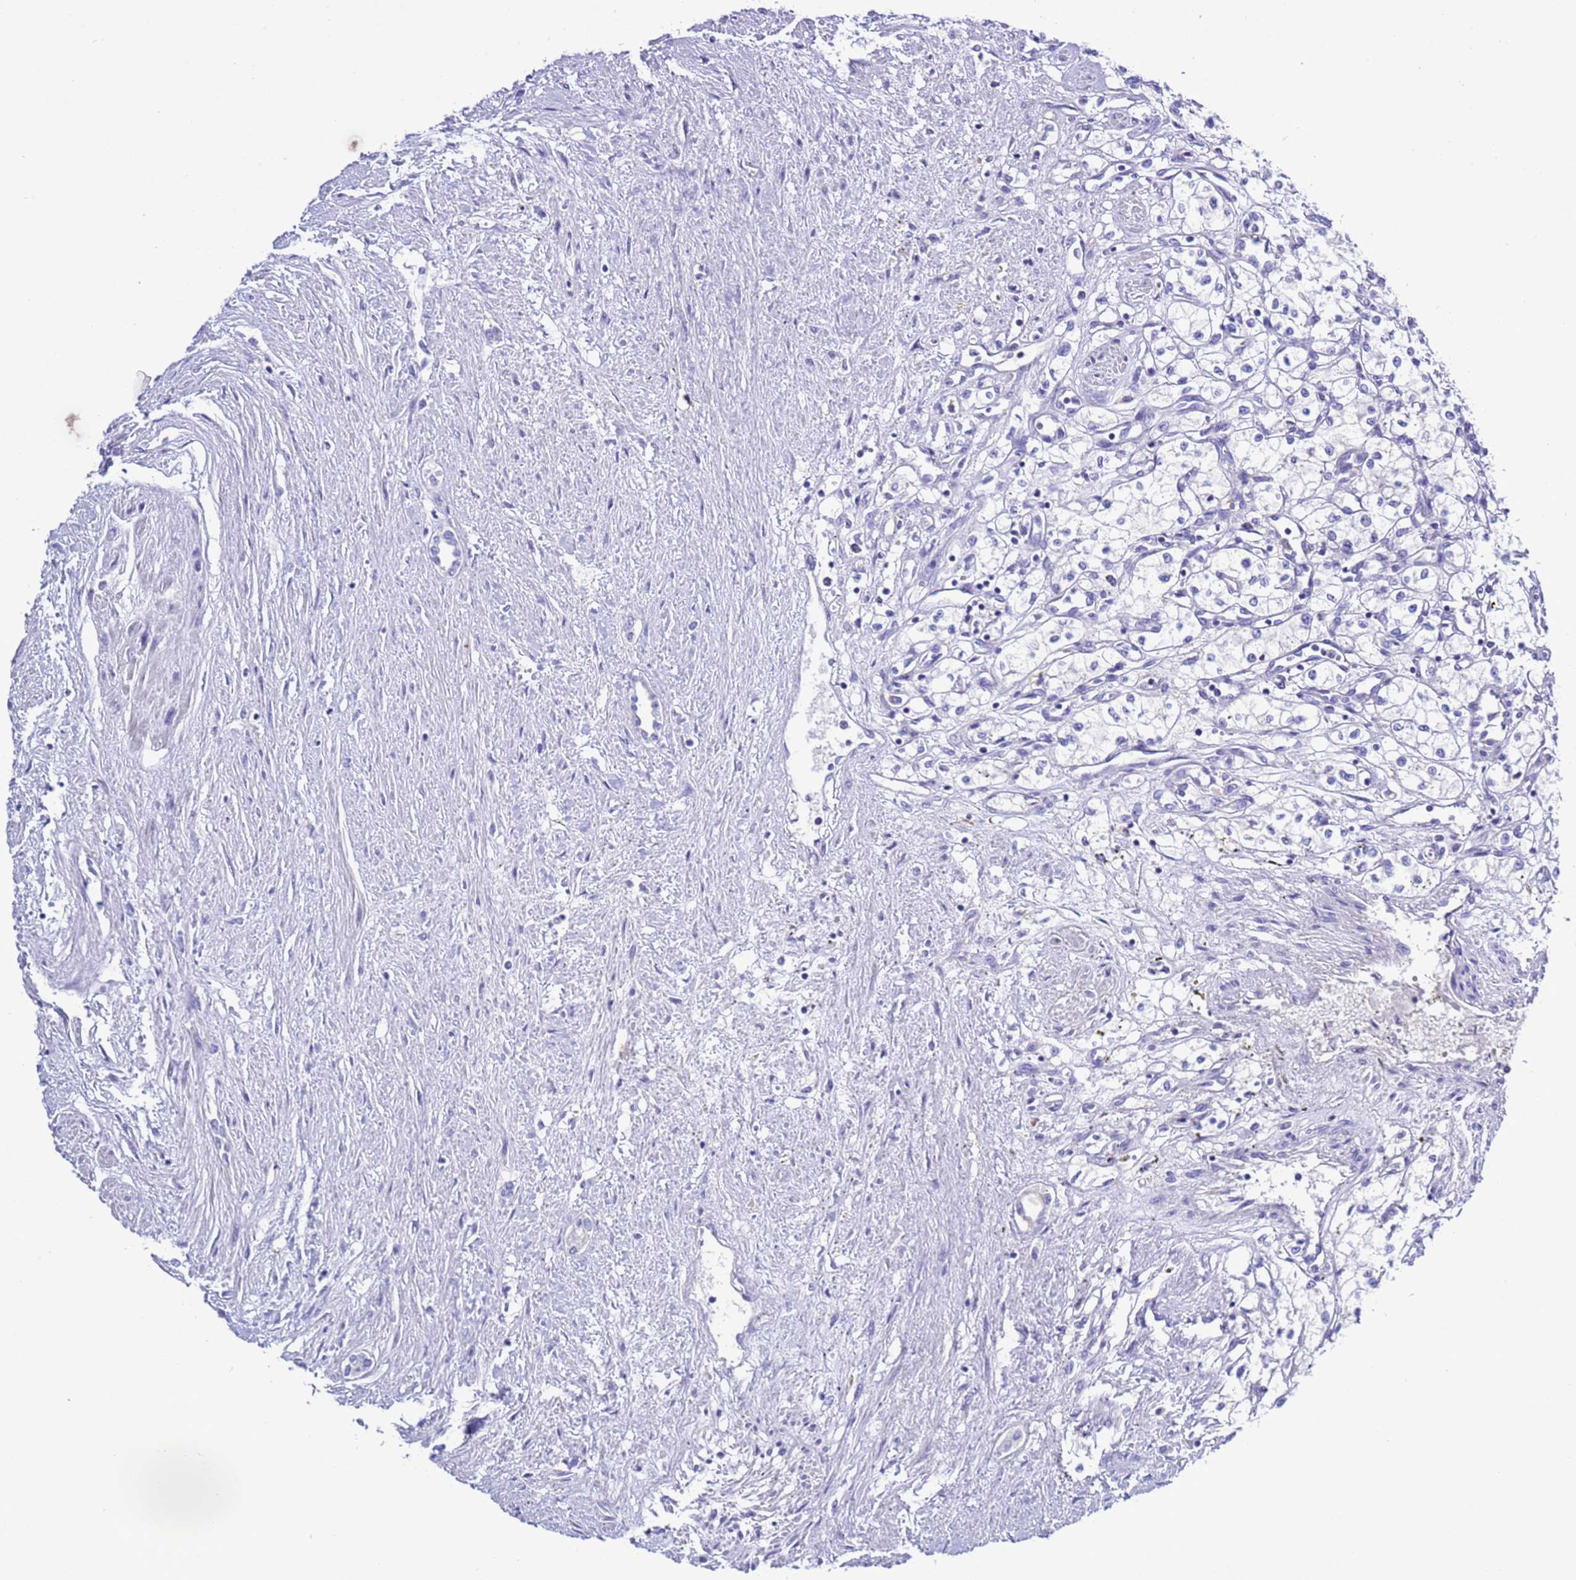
{"staining": {"intensity": "negative", "quantity": "none", "location": "none"}, "tissue": "renal cancer", "cell_type": "Tumor cells", "image_type": "cancer", "snomed": [{"axis": "morphology", "description": "Adenocarcinoma, NOS"}, {"axis": "topography", "description": "Kidney"}], "caption": "Immunohistochemistry (IHC) micrograph of neoplastic tissue: renal cancer (adenocarcinoma) stained with DAB displays no significant protein positivity in tumor cells.", "gene": "KICS2", "patient": {"sex": "male", "age": 59}}